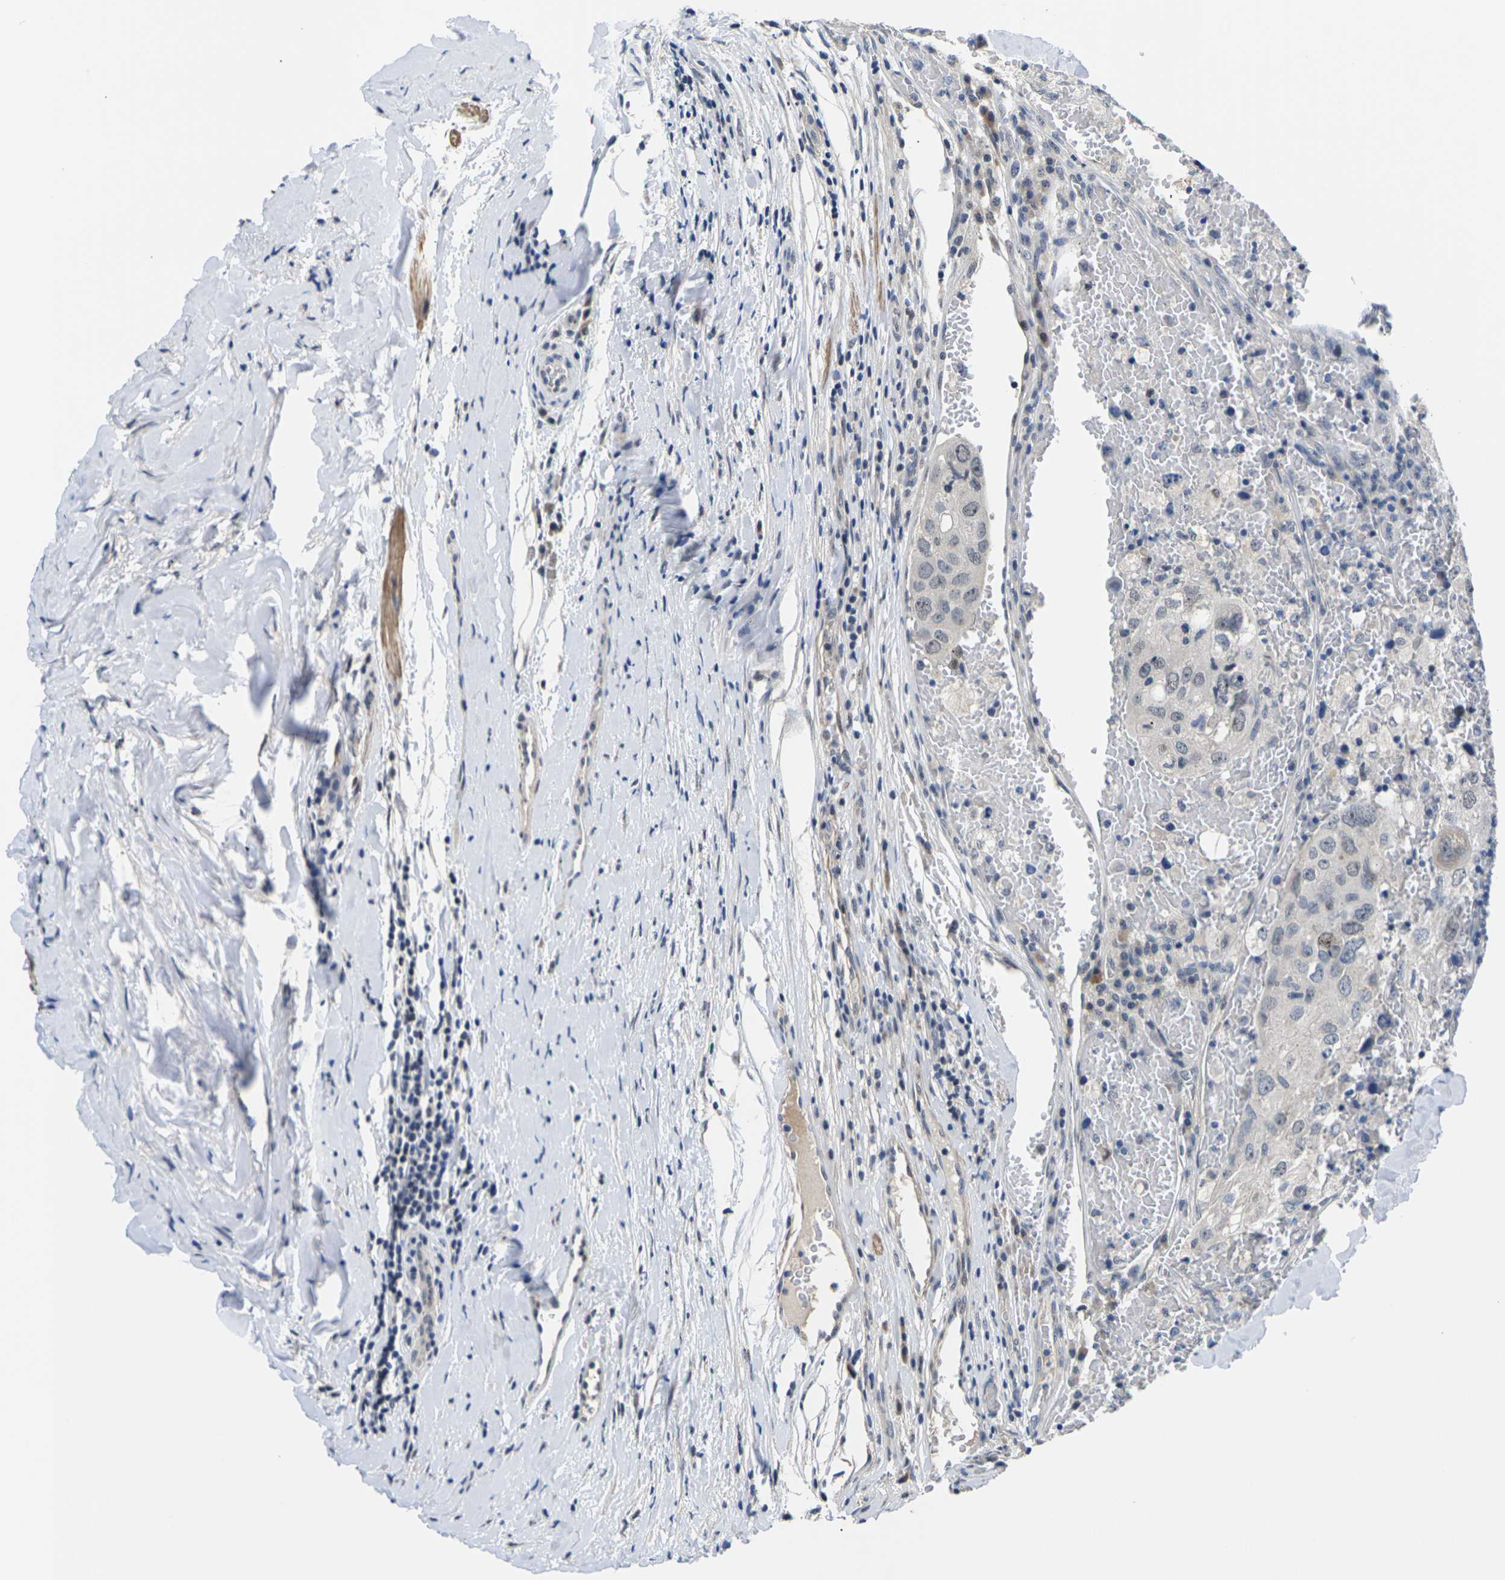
{"staining": {"intensity": "negative", "quantity": "none", "location": "none"}, "tissue": "urothelial cancer", "cell_type": "Tumor cells", "image_type": "cancer", "snomed": [{"axis": "morphology", "description": "Urothelial carcinoma, High grade"}, {"axis": "topography", "description": "Lymph node"}, {"axis": "topography", "description": "Urinary bladder"}], "caption": "An immunohistochemistry (IHC) micrograph of urothelial cancer is shown. There is no staining in tumor cells of urothelial cancer. (Immunohistochemistry (ihc), brightfield microscopy, high magnification).", "gene": "ST6GAL2", "patient": {"sex": "male", "age": 51}}